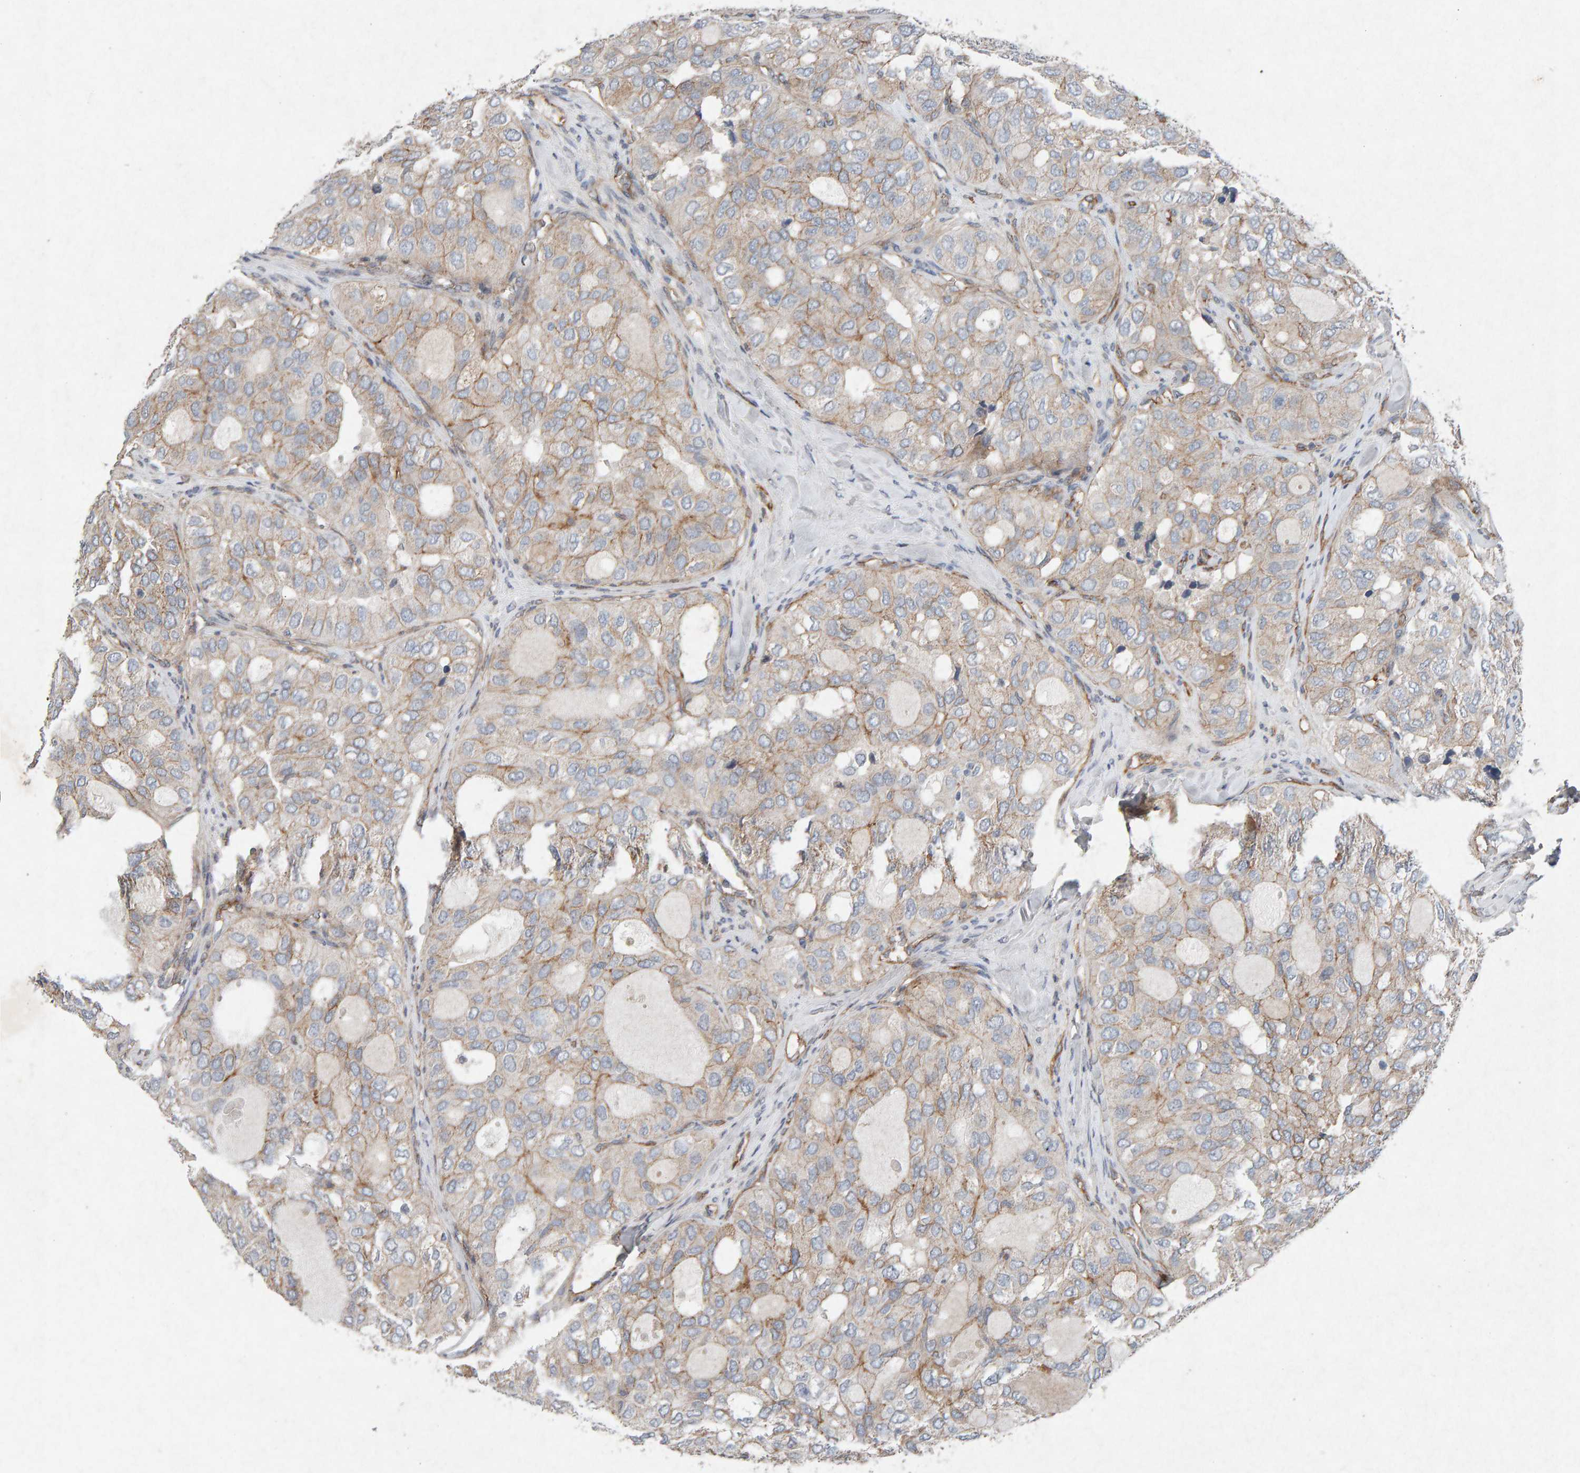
{"staining": {"intensity": "weak", "quantity": "25%-75%", "location": "cytoplasmic/membranous"}, "tissue": "thyroid cancer", "cell_type": "Tumor cells", "image_type": "cancer", "snomed": [{"axis": "morphology", "description": "Follicular adenoma carcinoma, NOS"}, {"axis": "topography", "description": "Thyroid gland"}], "caption": "Brown immunohistochemical staining in human thyroid follicular adenoma carcinoma exhibits weak cytoplasmic/membranous expression in approximately 25%-75% of tumor cells. The staining was performed using DAB (3,3'-diaminobenzidine), with brown indicating positive protein expression. Nuclei are stained blue with hematoxylin.", "gene": "PTPRM", "patient": {"sex": "male", "age": 75}}